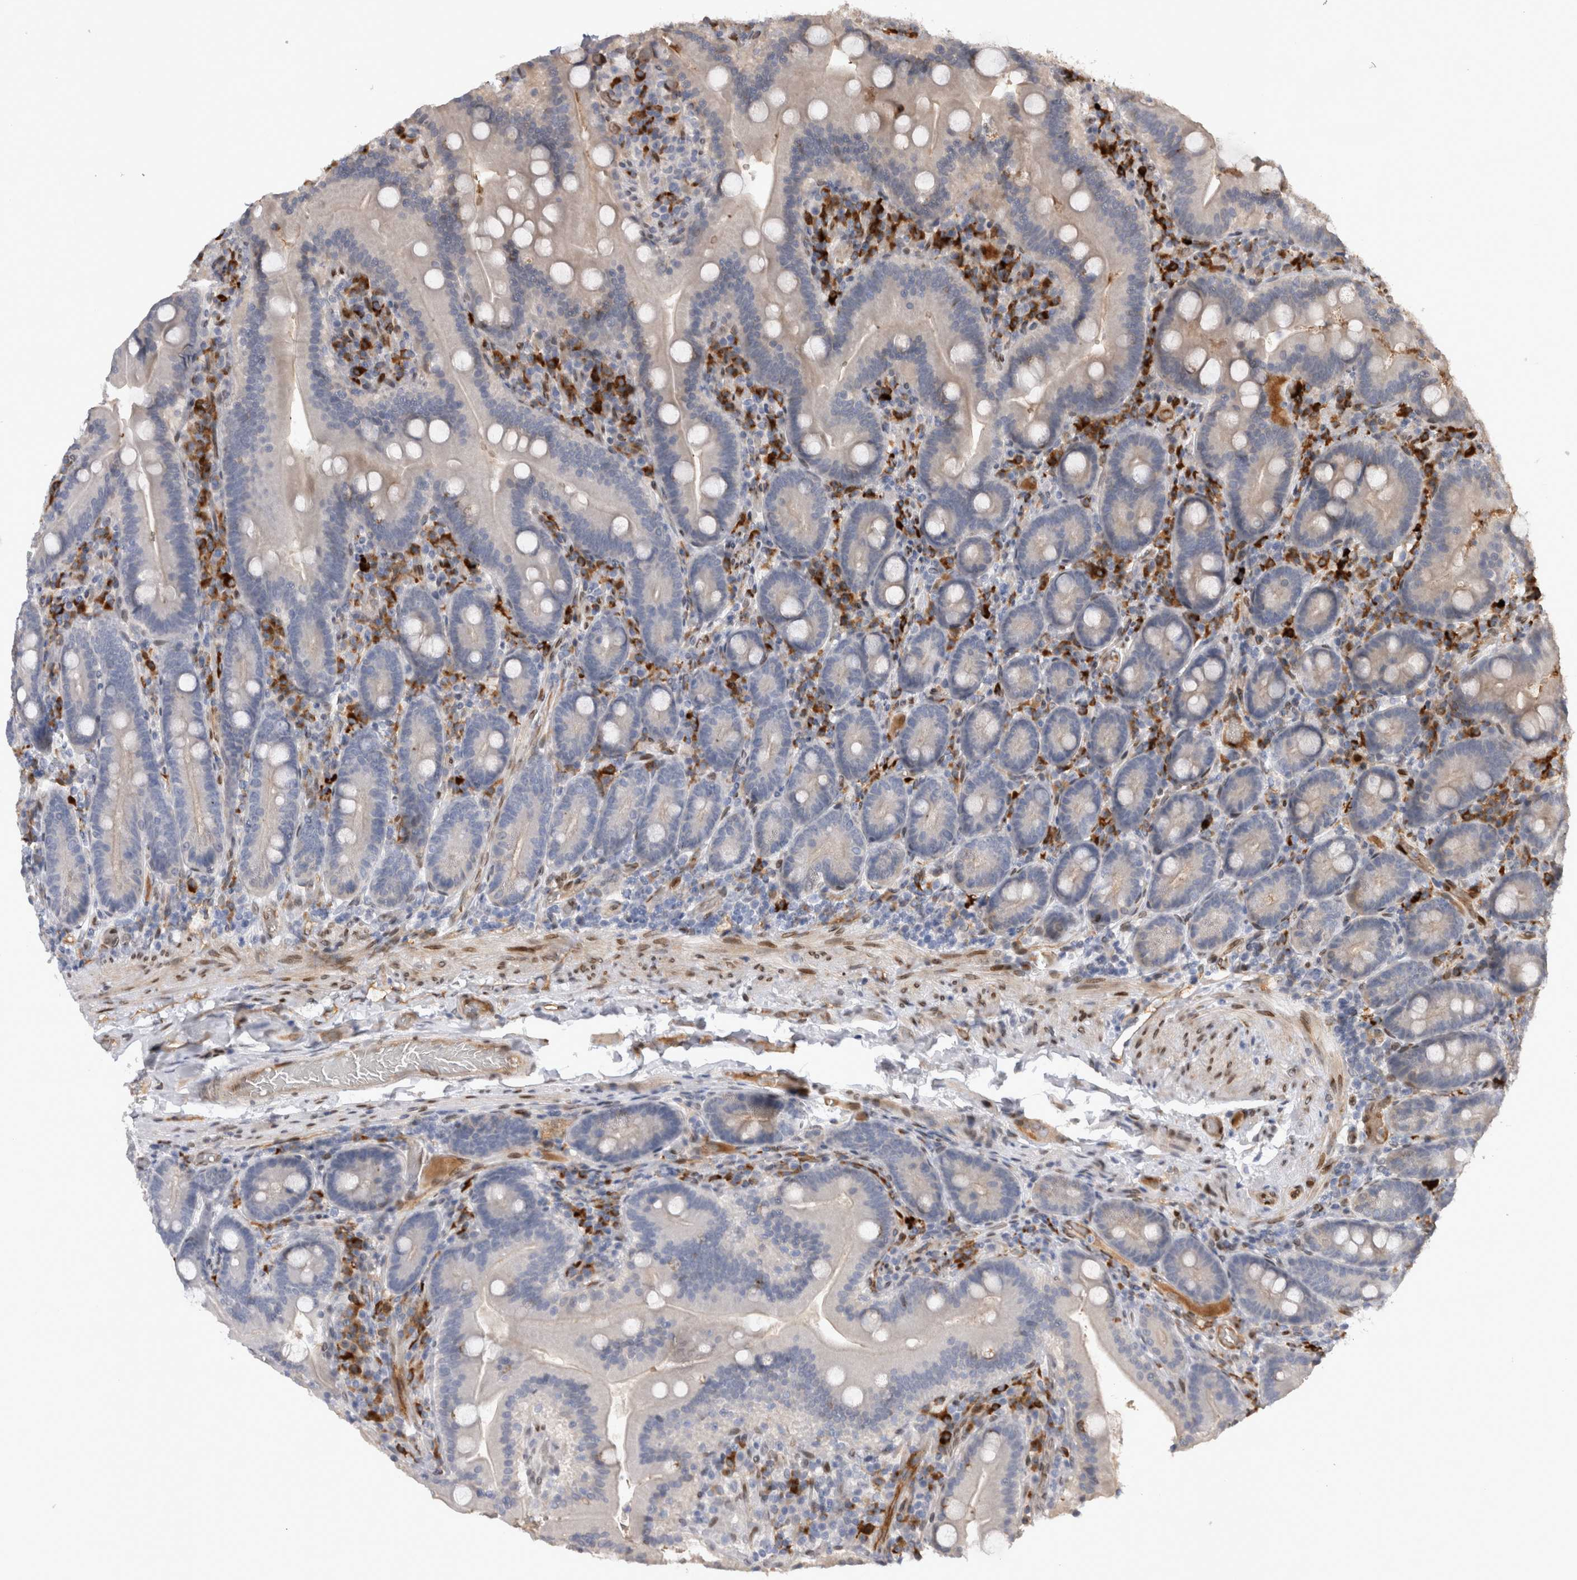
{"staining": {"intensity": "negative", "quantity": "none", "location": "none"}, "tissue": "duodenum", "cell_type": "Glandular cells", "image_type": "normal", "snomed": [{"axis": "morphology", "description": "Normal tissue, NOS"}, {"axis": "topography", "description": "Duodenum"}], "caption": "Duodenum stained for a protein using immunohistochemistry (IHC) demonstrates no positivity glandular cells.", "gene": "DMTN", "patient": {"sex": "female", "age": 62}}